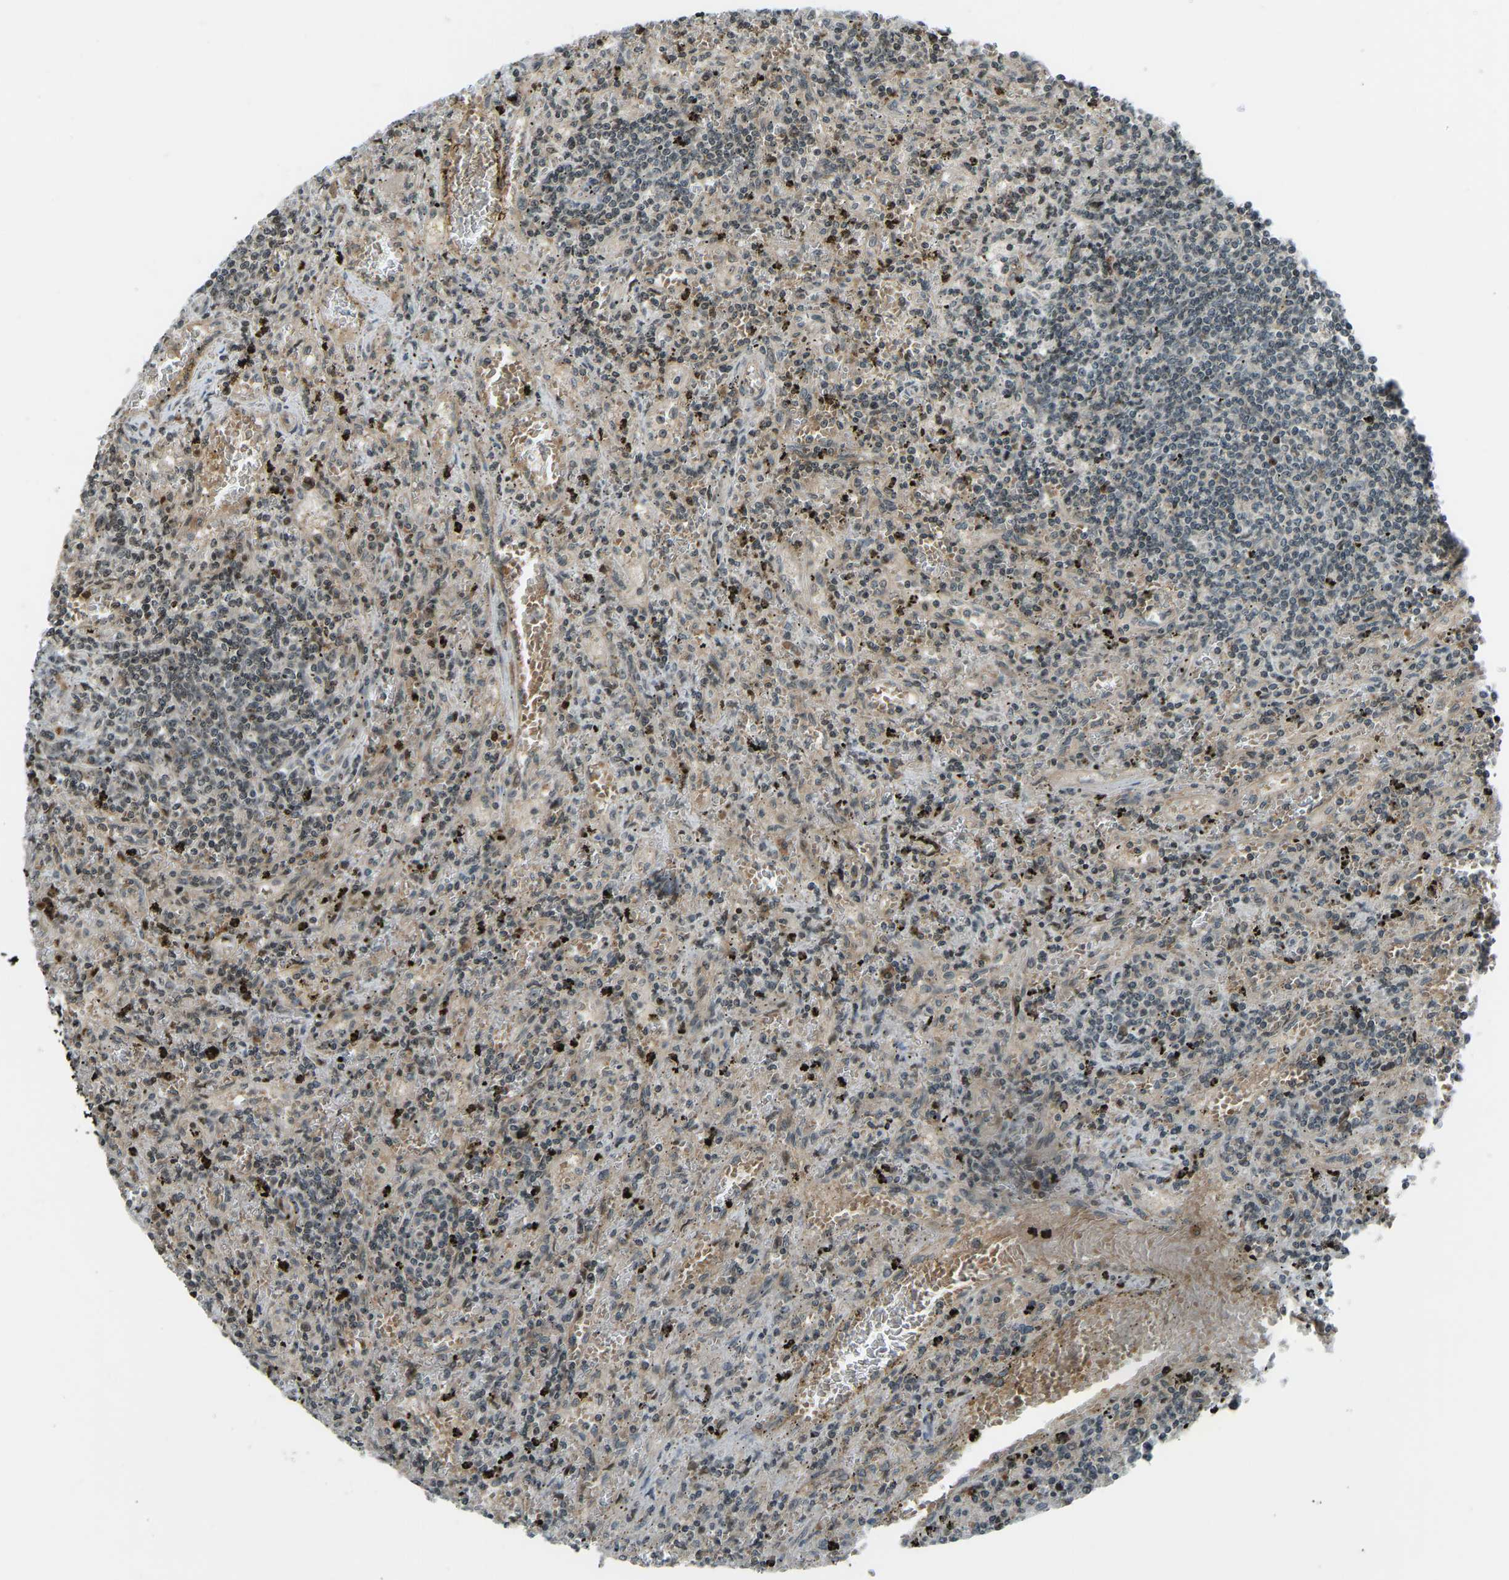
{"staining": {"intensity": "negative", "quantity": "none", "location": "none"}, "tissue": "lymphoma", "cell_type": "Tumor cells", "image_type": "cancer", "snomed": [{"axis": "morphology", "description": "Malignant lymphoma, non-Hodgkin's type, Low grade"}, {"axis": "topography", "description": "Spleen"}], "caption": "Immunohistochemistry of malignant lymphoma, non-Hodgkin's type (low-grade) reveals no staining in tumor cells.", "gene": "SVOPL", "patient": {"sex": "male", "age": 76}}